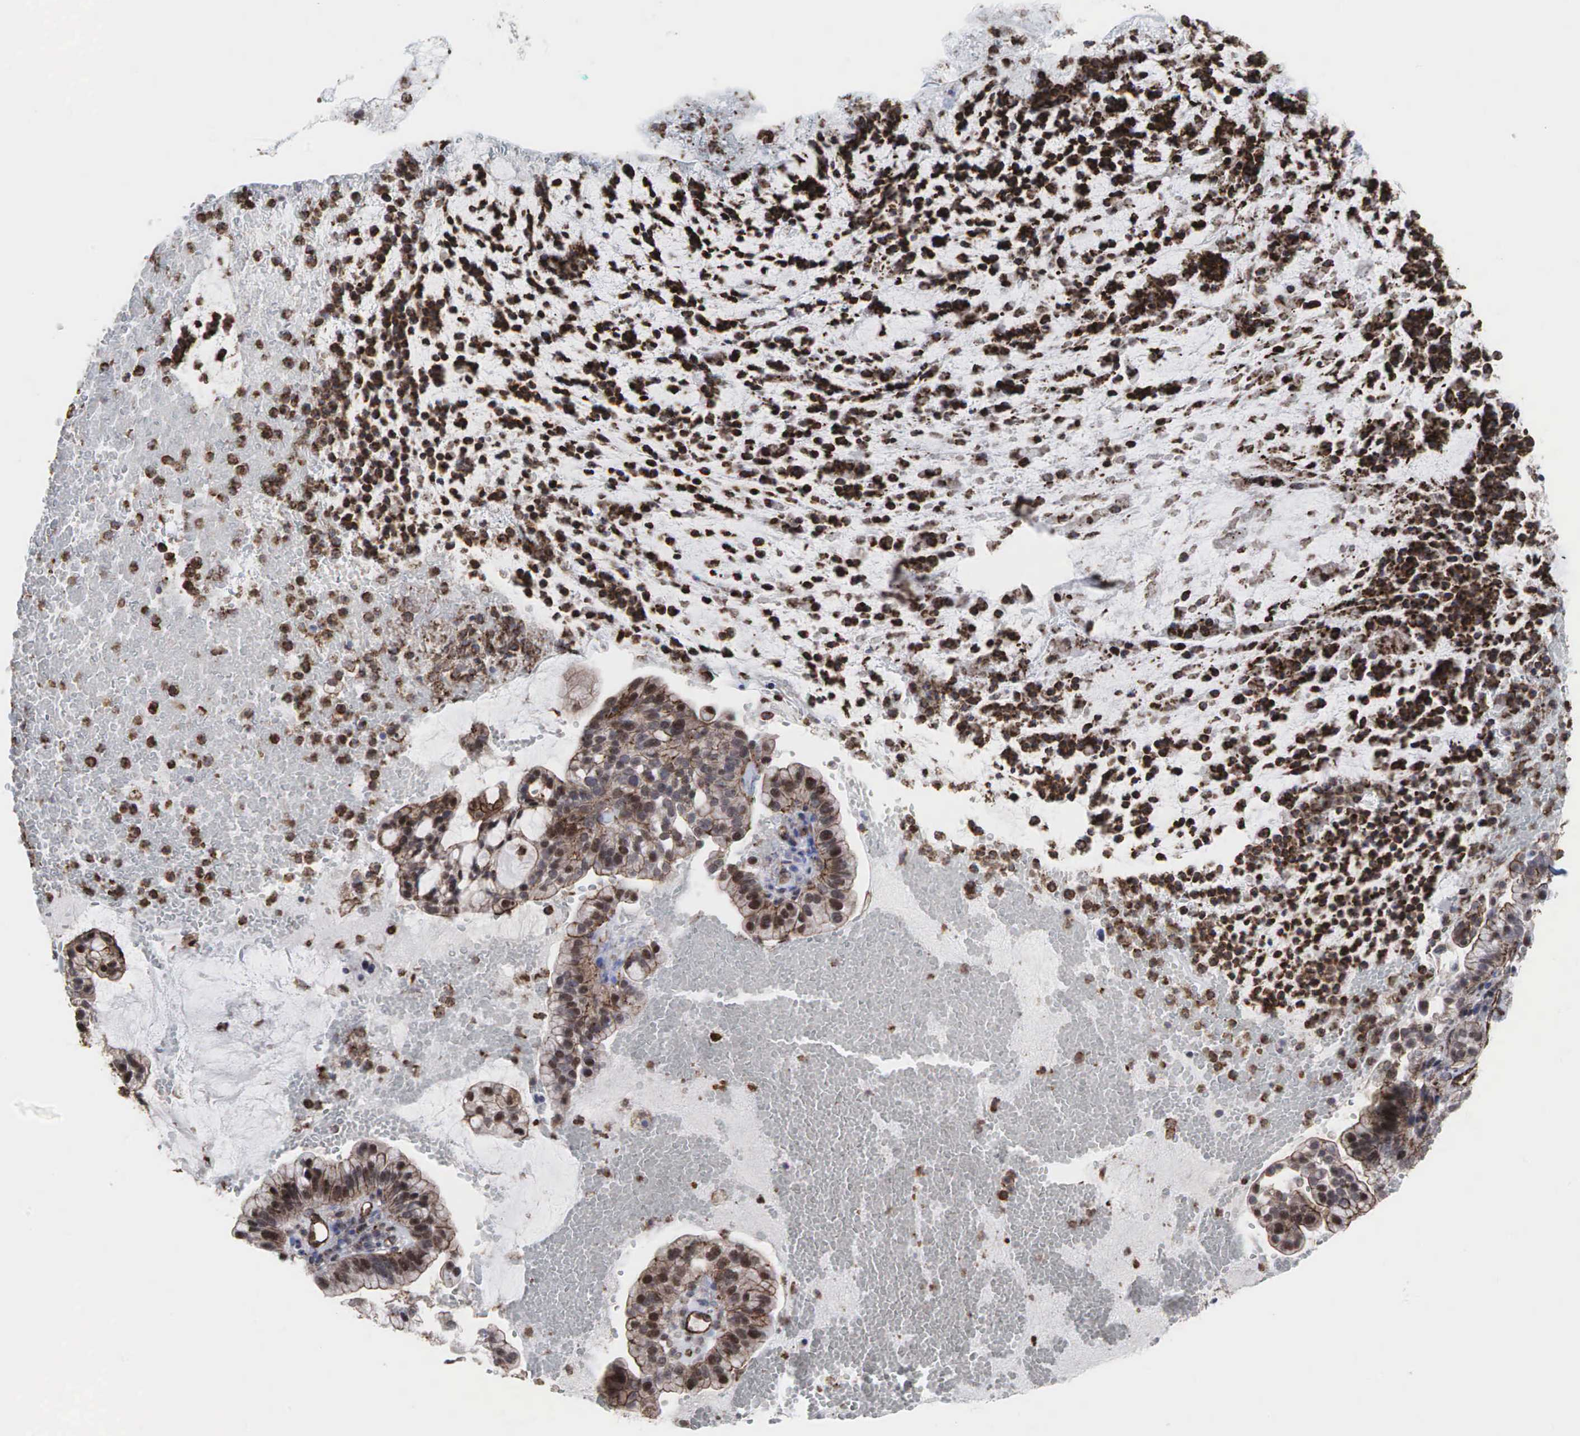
{"staining": {"intensity": "moderate", "quantity": ">75%", "location": "cytoplasmic/membranous,nuclear"}, "tissue": "cervical cancer", "cell_type": "Tumor cells", "image_type": "cancer", "snomed": [{"axis": "morphology", "description": "Adenocarcinoma, NOS"}, {"axis": "topography", "description": "Cervix"}], "caption": "Protein expression analysis of cervical adenocarcinoma exhibits moderate cytoplasmic/membranous and nuclear expression in about >75% of tumor cells. (IHC, brightfield microscopy, high magnification).", "gene": "GPRASP1", "patient": {"sex": "female", "age": 41}}